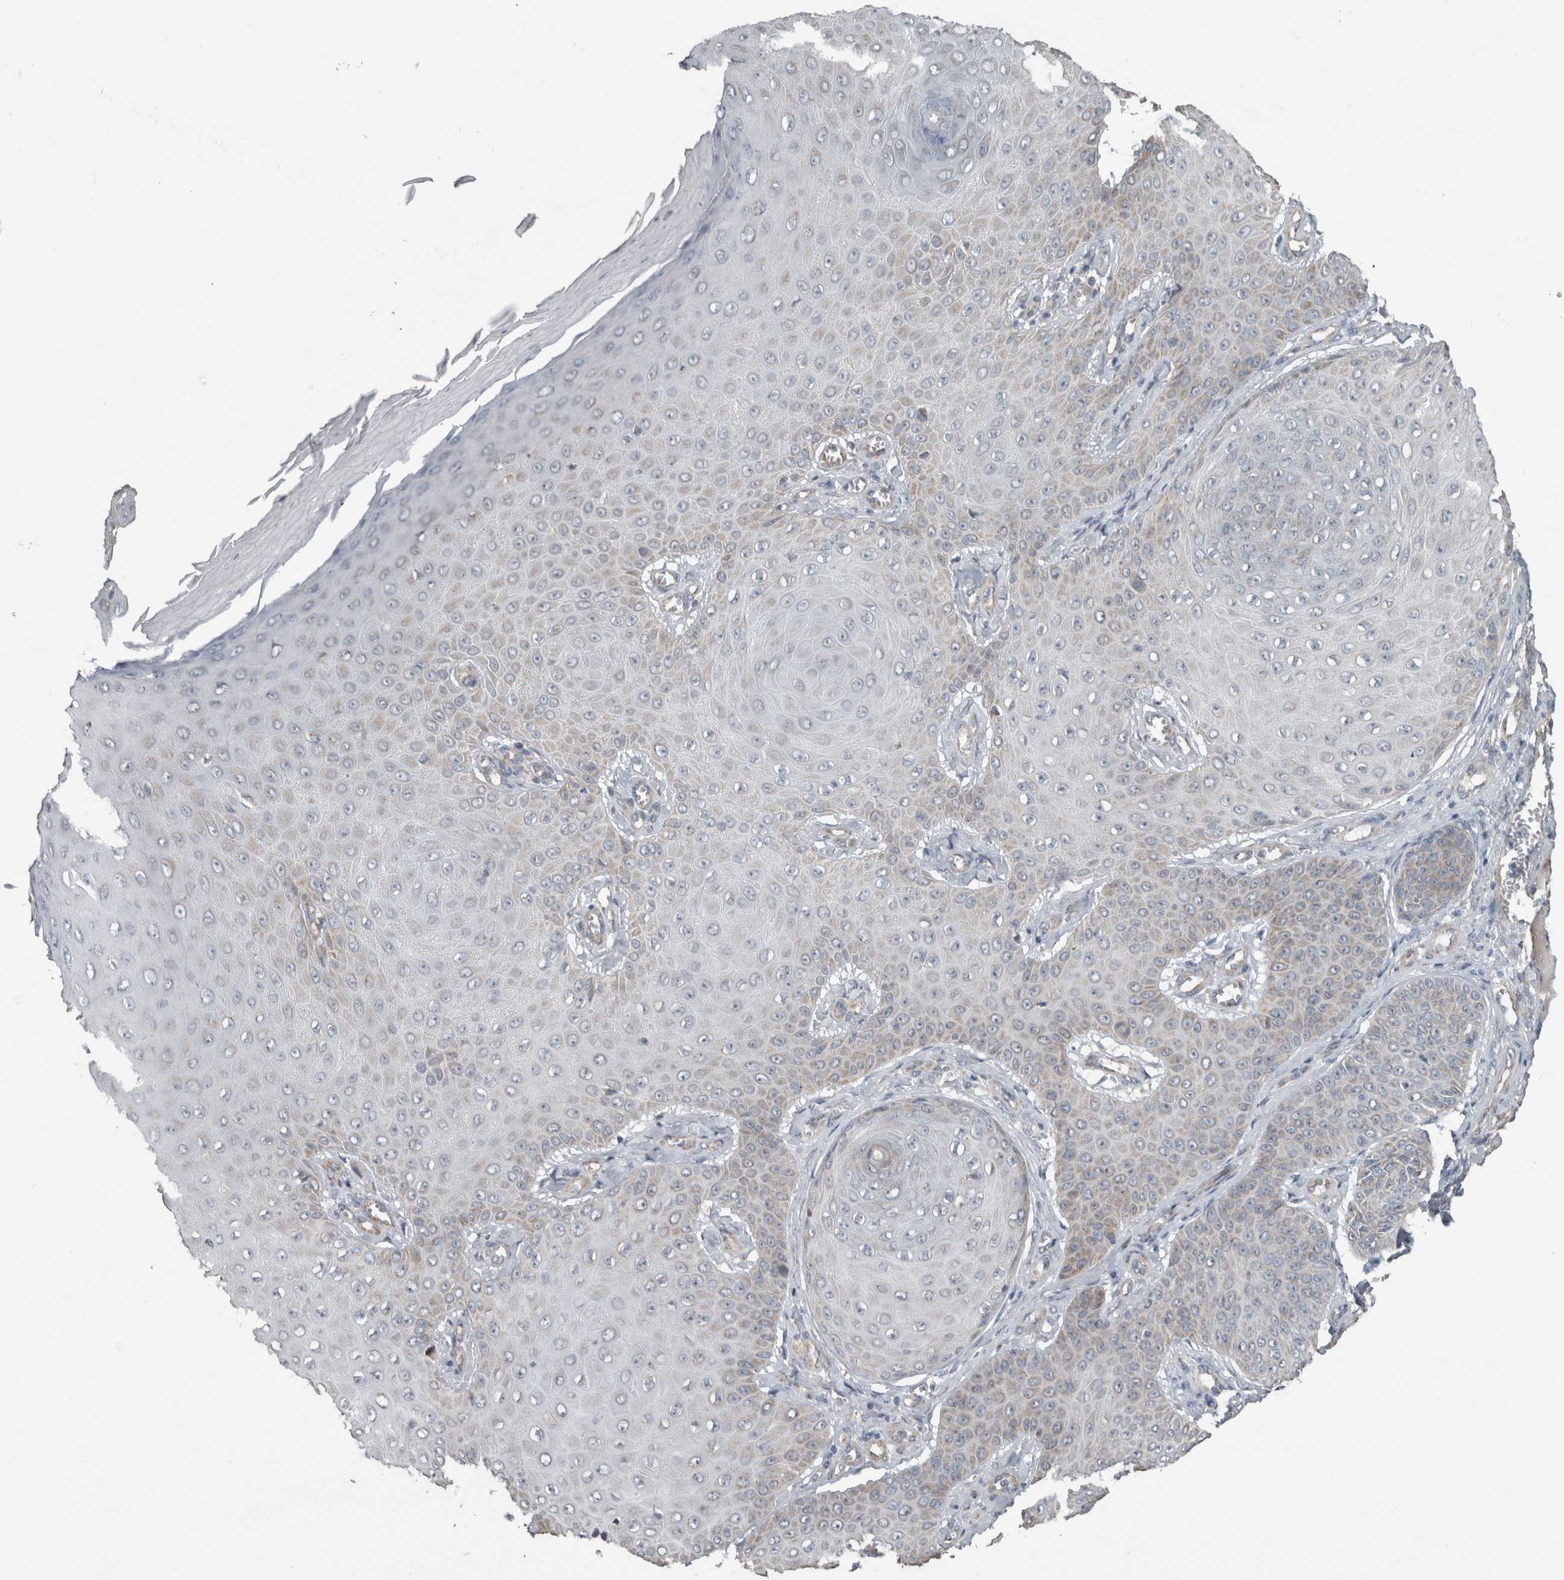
{"staining": {"intensity": "weak", "quantity": "<25%", "location": "cytoplasmic/membranous"}, "tissue": "skin cancer", "cell_type": "Tumor cells", "image_type": "cancer", "snomed": [{"axis": "morphology", "description": "Squamous cell carcinoma, NOS"}, {"axis": "topography", "description": "Skin"}], "caption": "Tumor cells show no significant expression in skin cancer. (Brightfield microscopy of DAB immunohistochemistry (IHC) at high magnification).", "gene": "ARMC1", "patient": {"sex": "male", "age": 74}}